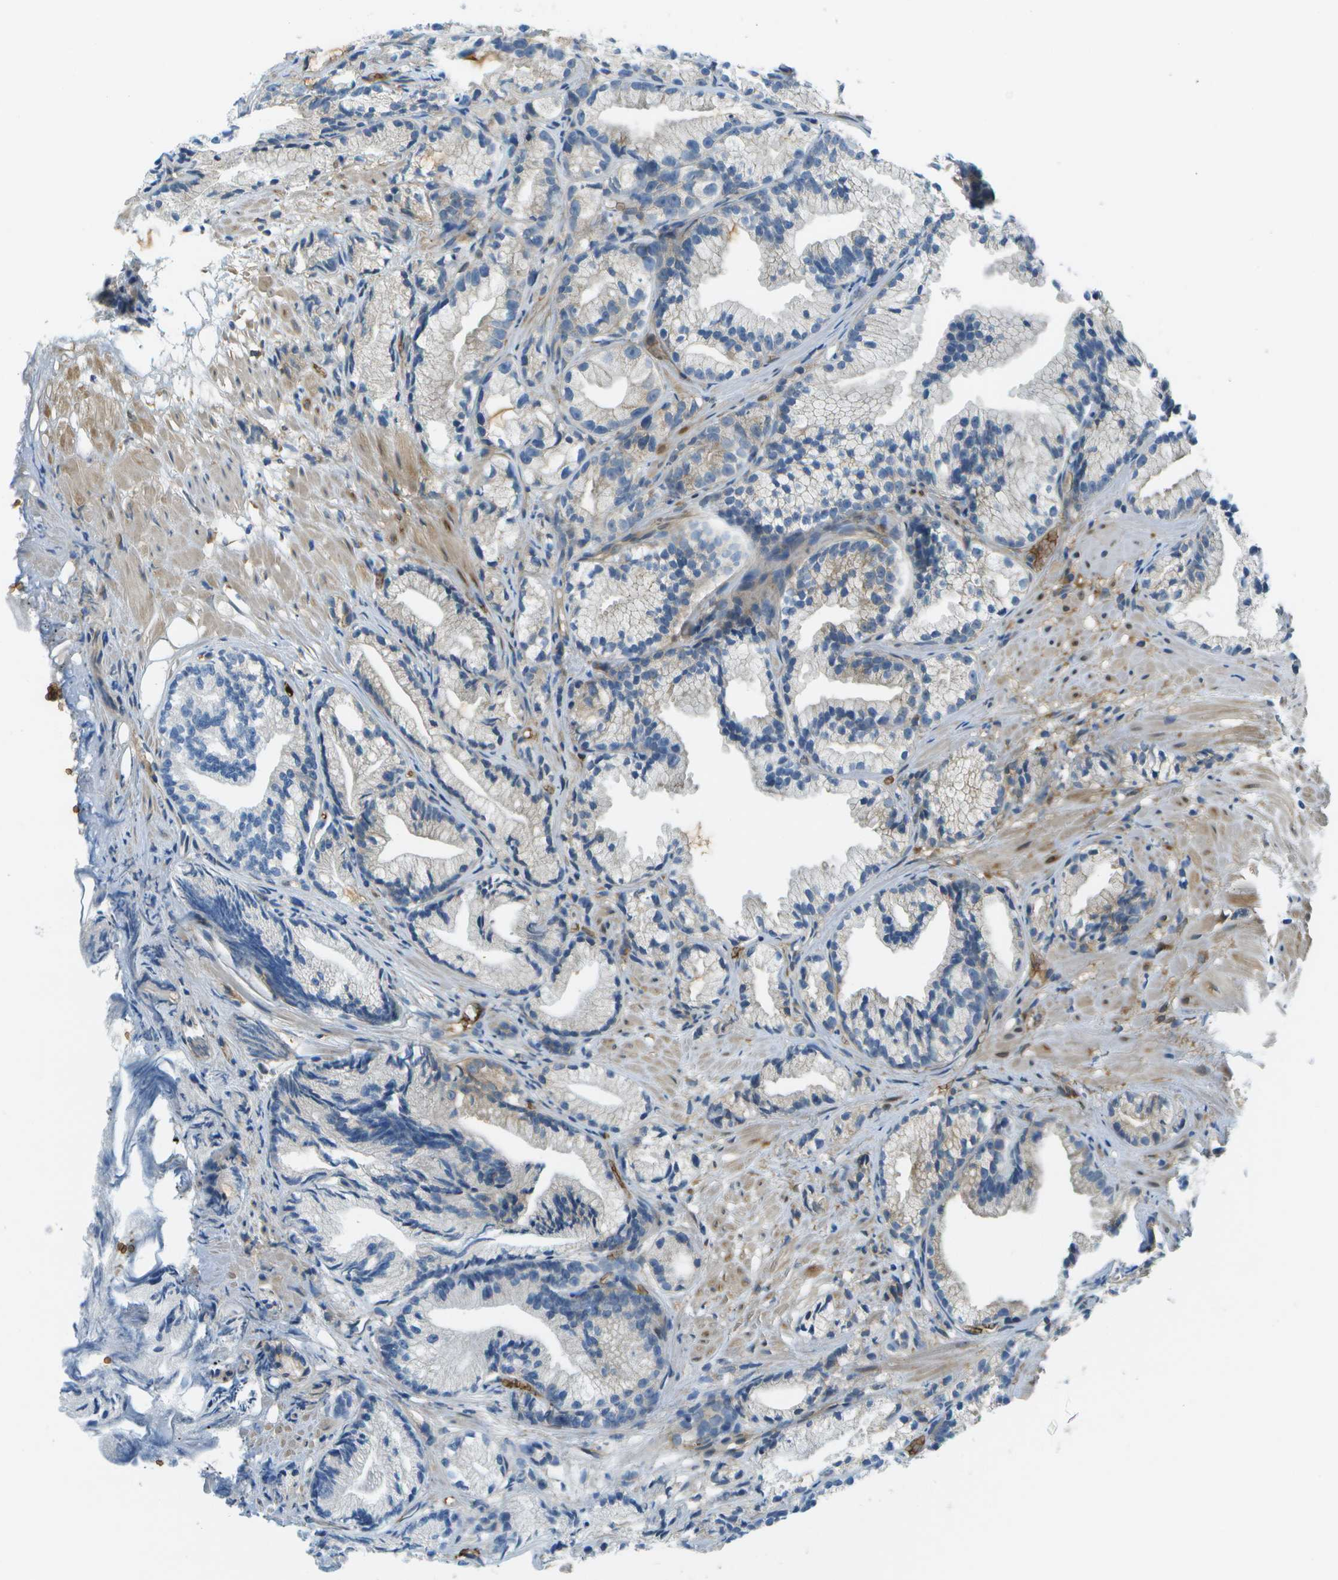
{"staining": {"intensity": "weak", "quantity": "<25%", "location": "cytoplasmic/membranous"}, "tissue": "prostate cancer", "cell_type": "Tumor cells", "image_type": "cancer", "snomed": [{"axis": "morphology", "description": "Adenocarcinoma, Low grade"}, {"axis": "topography", "description": "Prostate"}], "caption": "This photomicrograph is of prostate cancer (adenocarcinoma (low-grade)) stained with immunohistochemistry (IHC) to label a protein in brown with the nuclei are counter-stained blue. There is no staining in tumor cells.", "gene": "CTIF", "patient": {"sex": "male", "age": 89}}